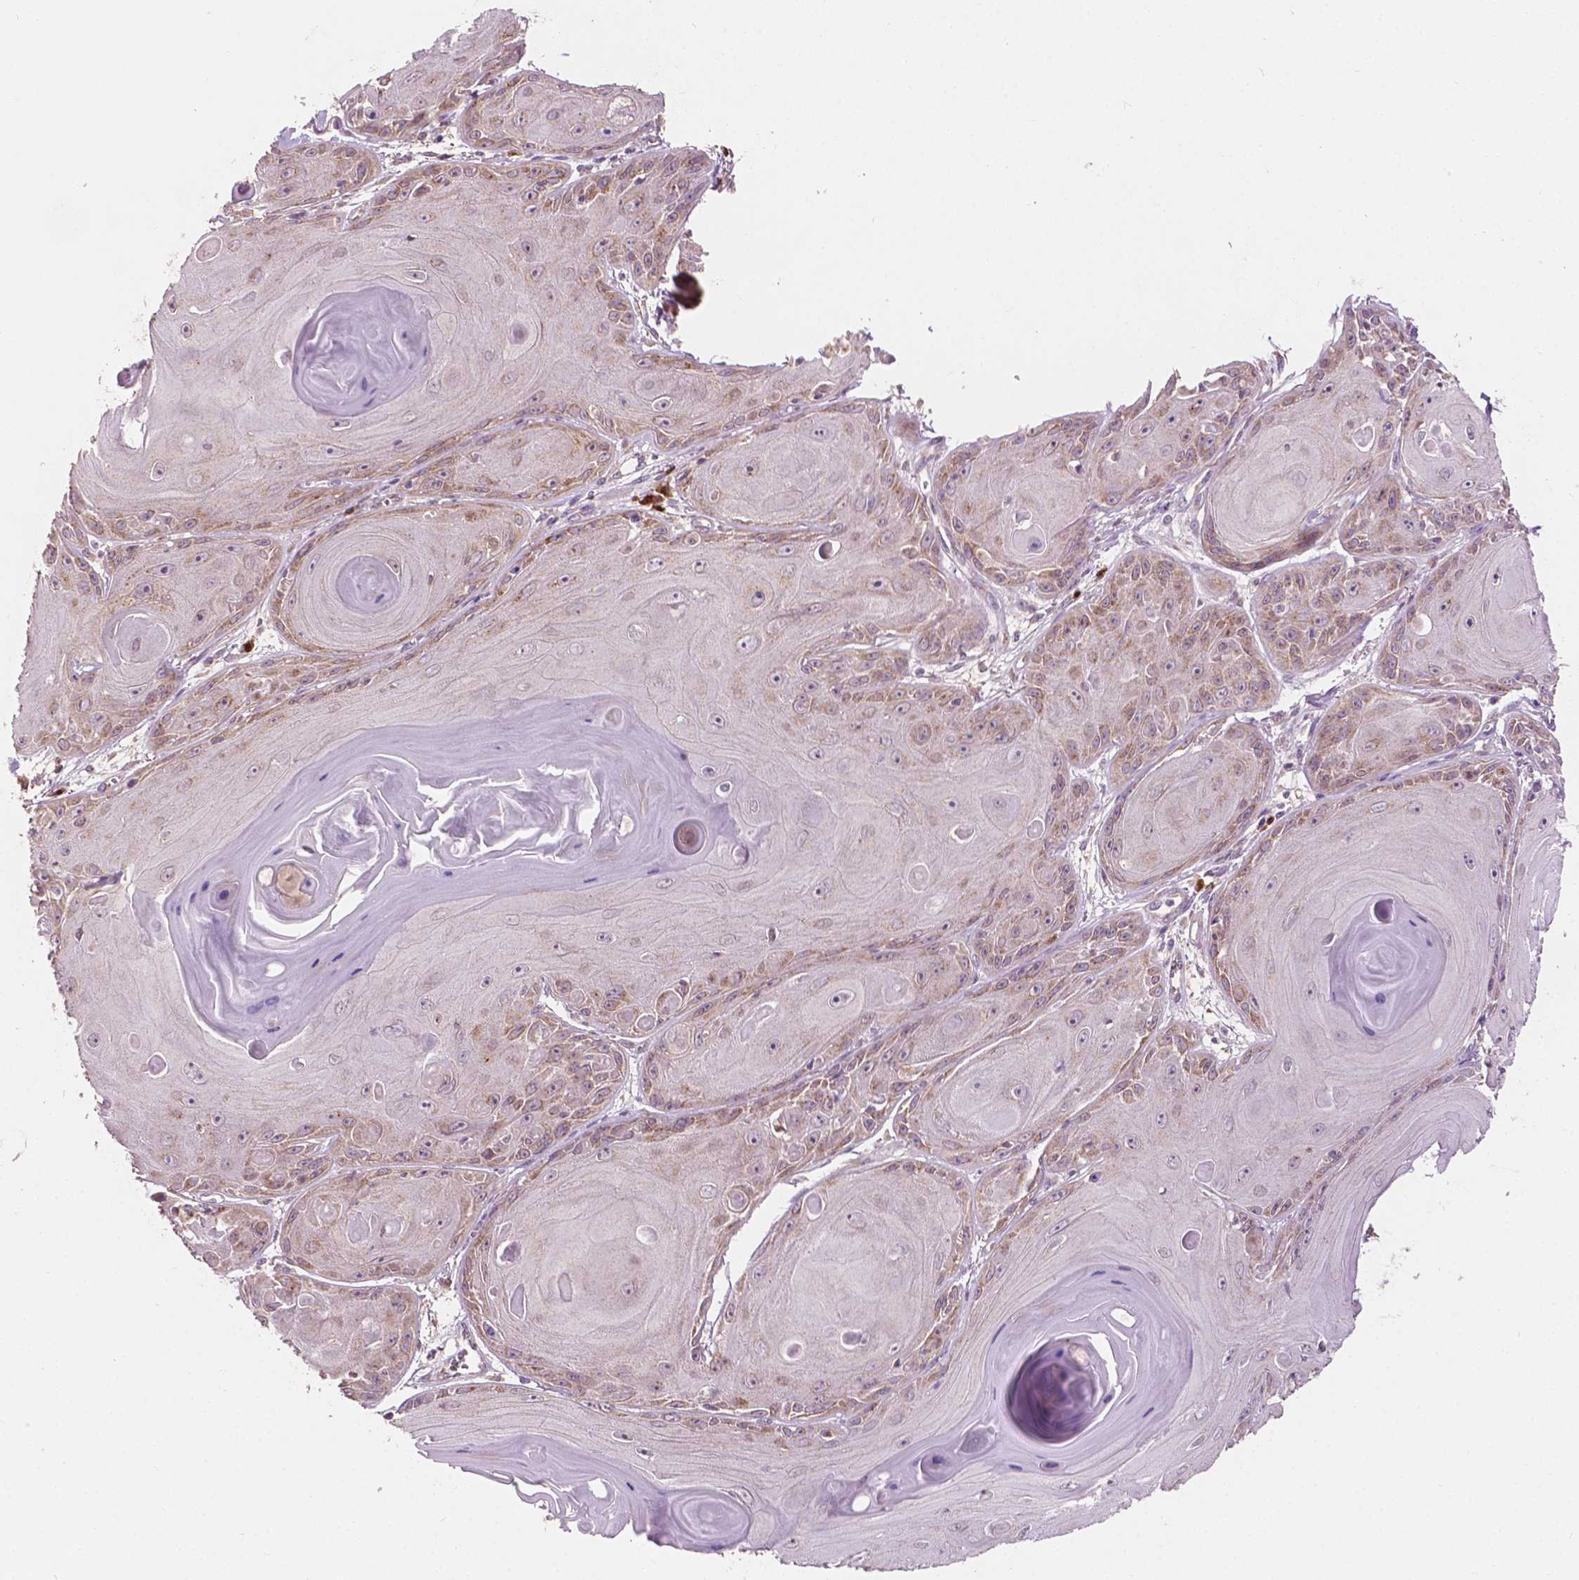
{"staining": {"intensity": "weak", "quantity": "25%-75%", "location": "cytoplasmic/membranous"}, "tissue": "skin cancer", "cell_type": "Tumor cells", "image_type": "cancer", "snomed": [{"axis": "morphology", "description": "Squamous cell carcinoma, NOS"}, {"axis": "topography", "description": "Skin"}, {"axis": "topography", "description": "Vulva"}], "caption": "Approximately 25%-75% of tumor cells in human squamous cell carcinoma (skin) display weak cytoplasmic/membranous protein staining as visualized by brown immunohistochemical staining.", "gene": "EBAG9", "patient": {"sex": "female", "age": 85}}